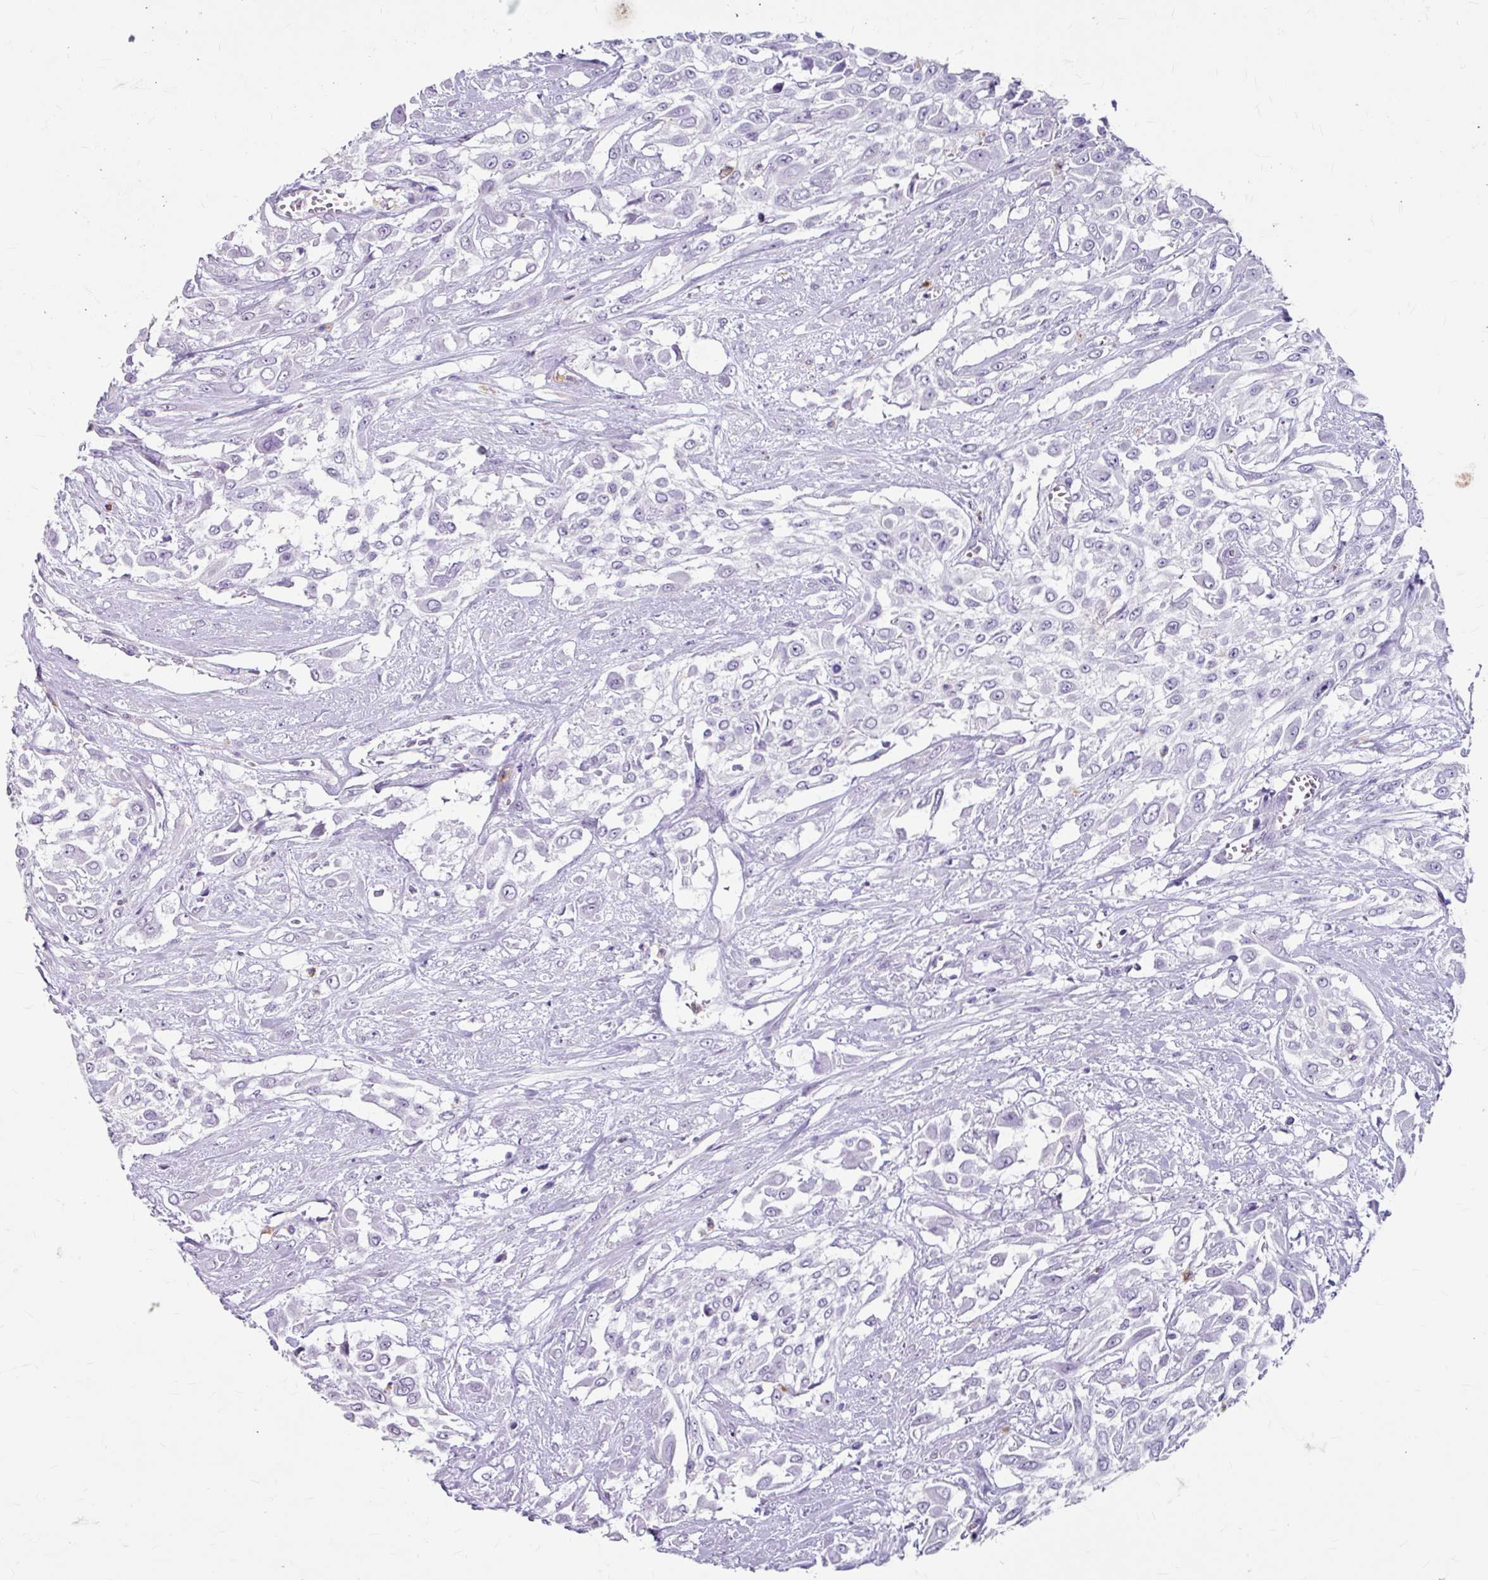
{"staining": {"intensity": "negative", "quantity": "none", "location": "none"}, "tissue": "urothelial cancer", "cell_type": "Tumor cells", "image_type": "cancer", "snomed": [{"axis": "morphology", "description": "Urothelial carcinoma, High grade"}, {"axis": "topography", "description": "Urinary bladder"}], "caption": "Immunohistochemistry (IHC) micrograph of human urothelial carcinoma (high-grade) stained for a protein (brown), which displays no expression in tumor cells.", "gene": "ANKRD1", "patient": {"sex": "male", "age": 57}}